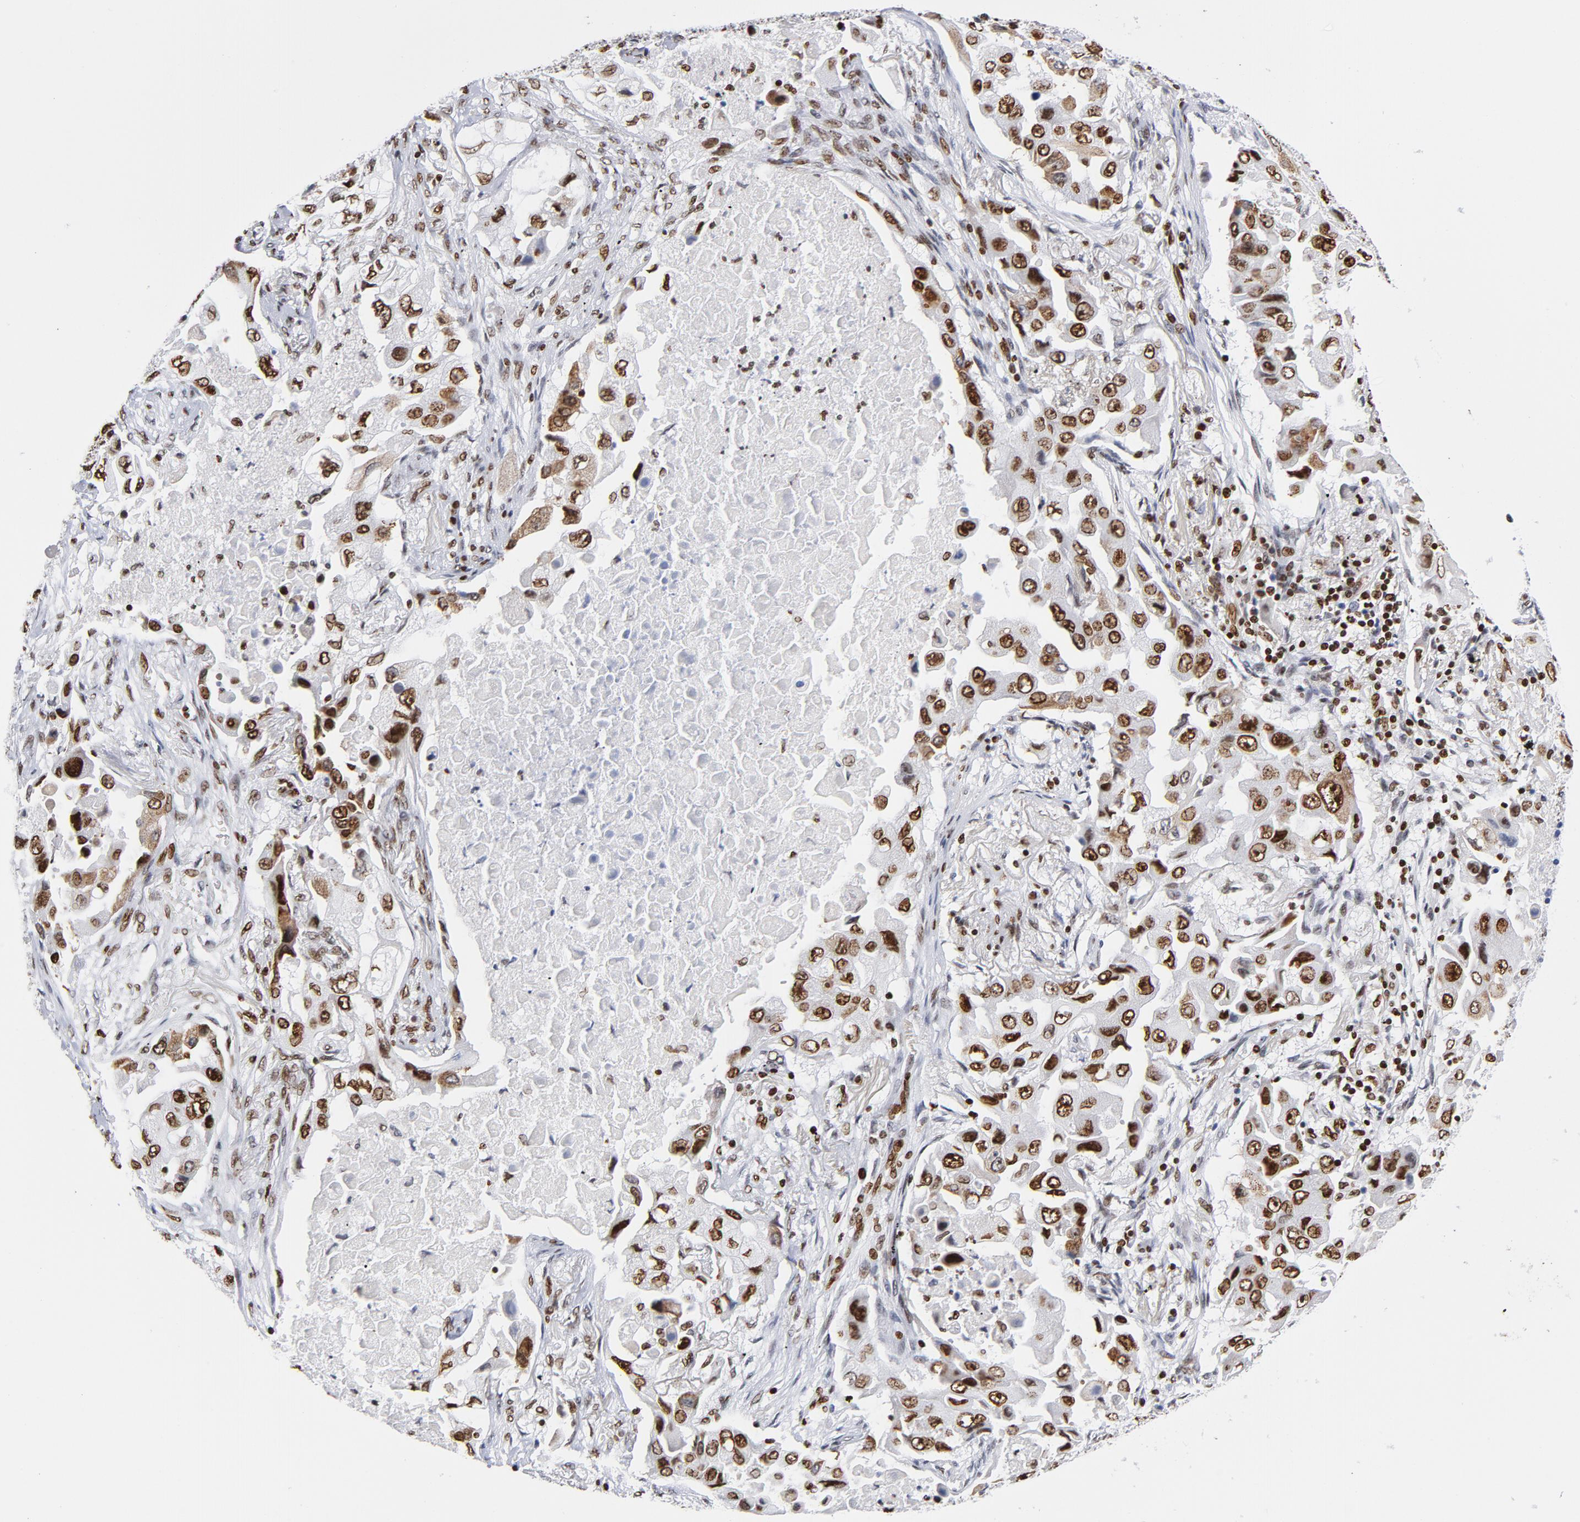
{"staining": {"intensity": "moderate", "quantity": "25%-75%", "location": "cytoplasmic/membranous,nuclear"}, "tissue": "lung cancer", "cell_type": "Tumor cells", "image_type": "cancer", "snomed": [{"axis": "morphology", "description": "Adenocarcinoma, NOS"}, {"axis": "topography", "description": "Lung"}], "caption": "This is an image of immunohistochemistry (IHC) staining of lung cancer (adenocarcinoma), which shows moderate positivity in the cytoplasmic/membranous and nuclear of tumor cells.", "gene": "TOP2B", "patient": {"sex": "female", "age": 65}}